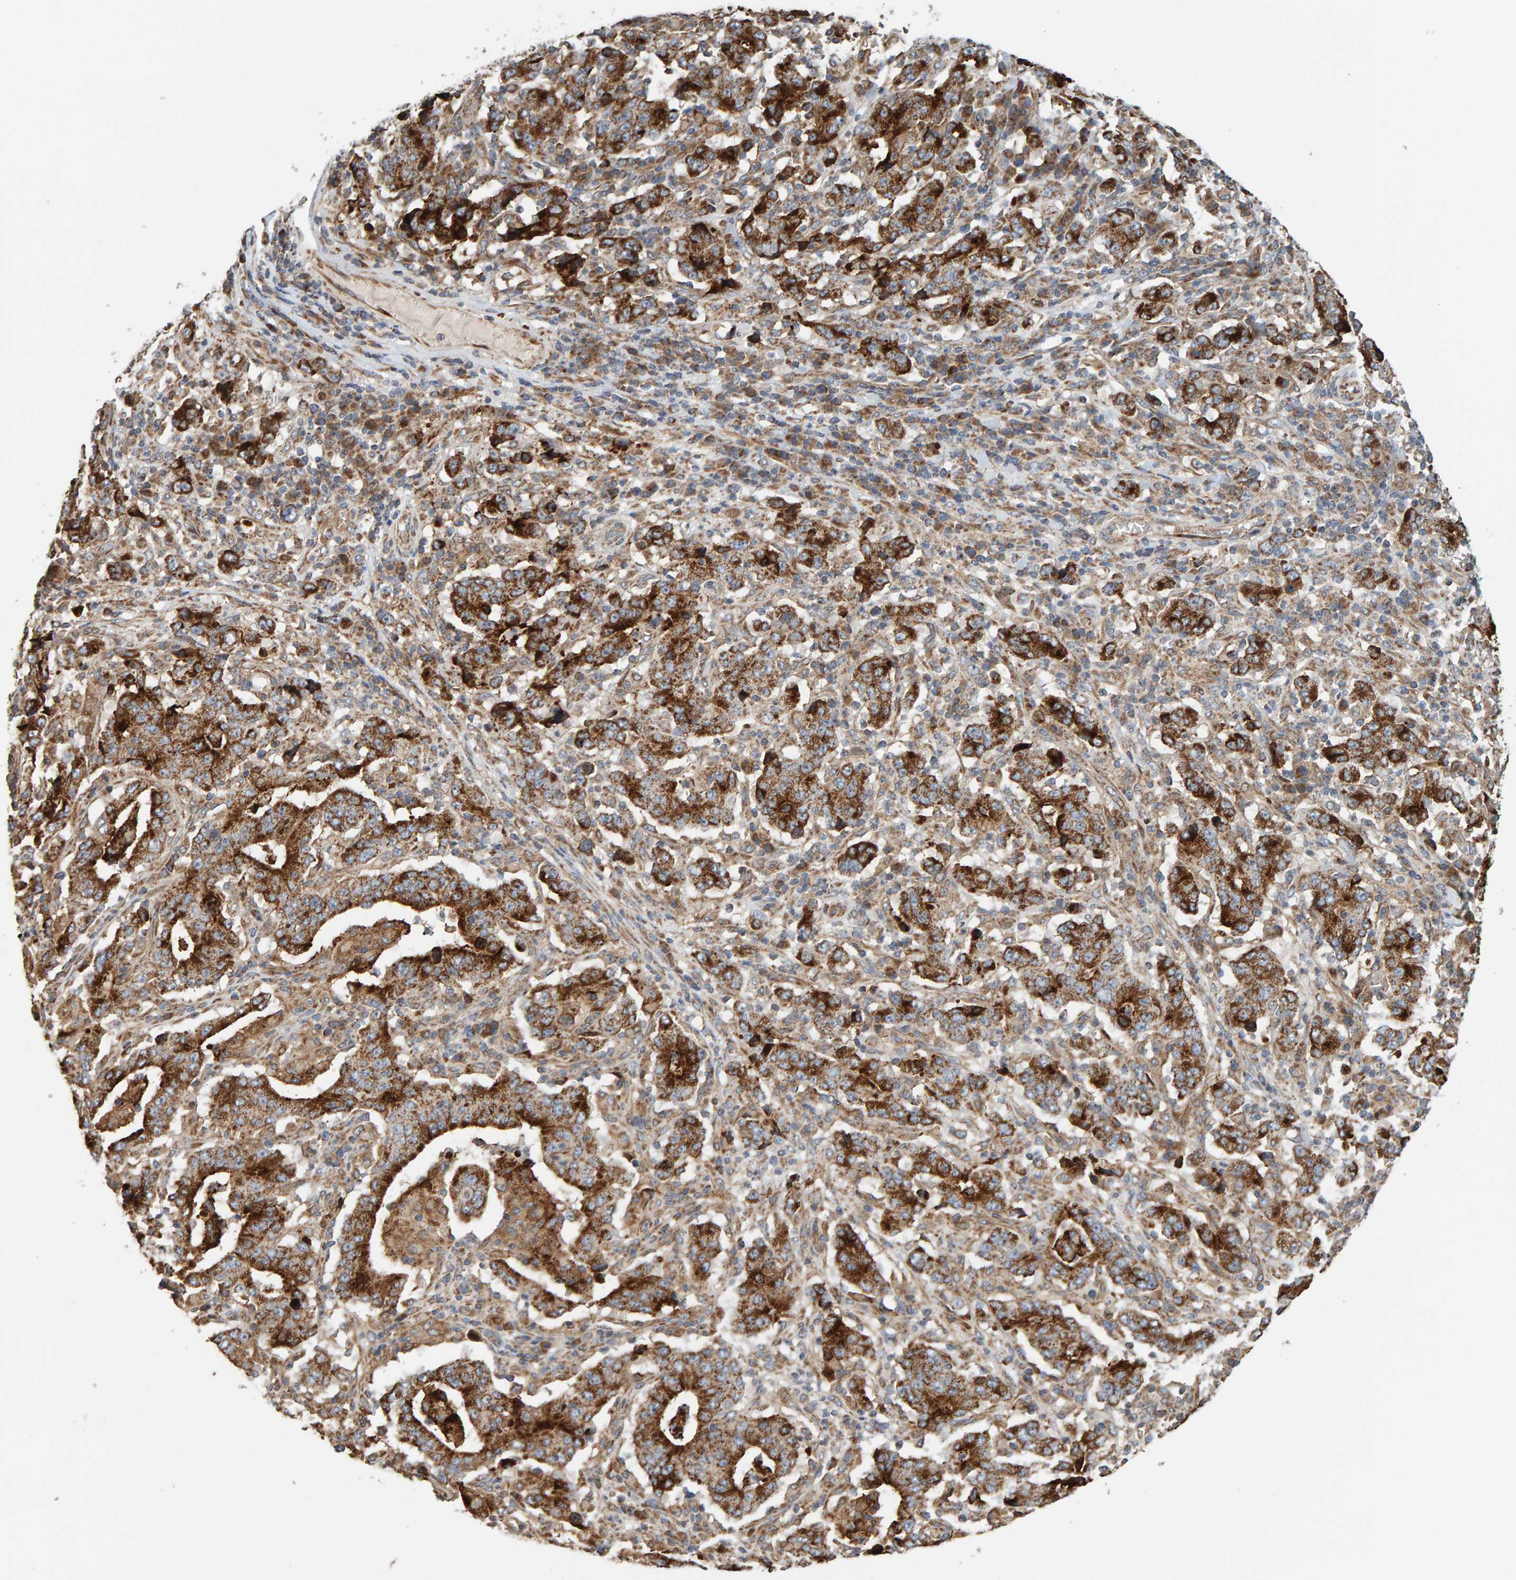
{"staining": {"intensity": "strong", "quantity": ">75%", "location": "cytoplasmic/membranous"}, "tissue": "stomach cancer", "cell_type": "Tumor cells", "image_type": "cancer", "snomed": [{"axis": "morphology", "description": "Normal tissue, NOS"}, {"axis": "morphology", "description": "Adenocarcinoma, NOS"}, {"axis": "topography", "description": "Stomach, upper"}, {"axis": "topography", "description": "Stomach"}], "caption": "Immunohistochemistry micrograph of neoplastic tissue: stomach cancer (adenocarcinoma) stained using immunohistochemistry shows high levels of strong protein expression localized specifically in the cytoplasmic/membranous of tumor cells, appearing as a cytoplasmic/membranous brown color.", "gene": "MRPL45", "patient": {"sex": "male", "age": 59}}